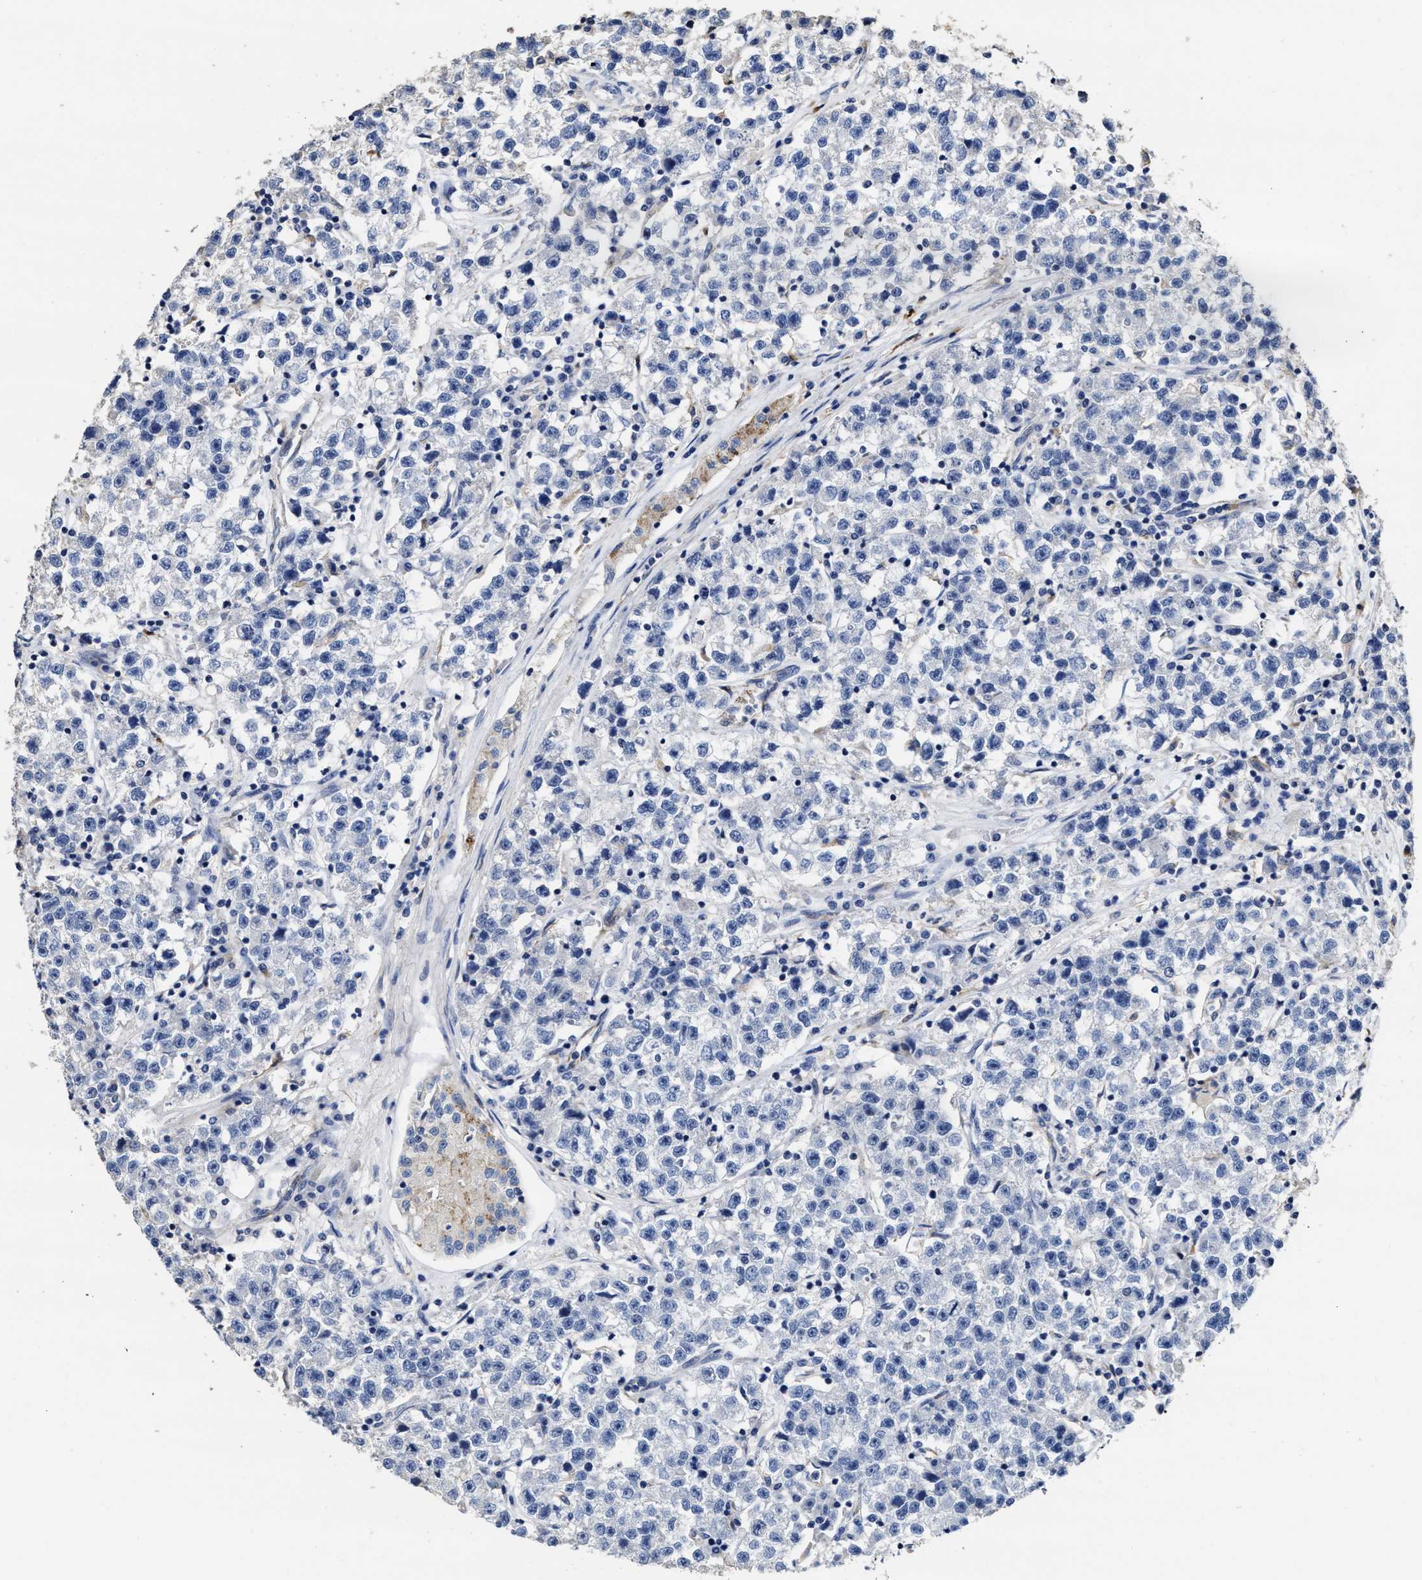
{"staining": {"intensity": "negative", "quantity": "none", "location": "none"}, "tissue": "testis cancer", "cell_type": "Tumor cells", "image_type": "cancer", "snomed": [{"axis": "morphology", "description": "Seminoma, NOS"}, {"axis": "topography", "description": "Testis"}], "caption": "Immunohistochemistry (IHC) photomicrograph of neoplastic tissue: testis seminoma stained with DAB demonstrates no significant protein positivity in tumor cells. (Brightfield microscopy of DAB (3,3'-diaminobenzidine) immunohistochemistry (IHC) at high magnification).", "gene": "ZFAT", "patient": {"sex": "male", "age": 22}}